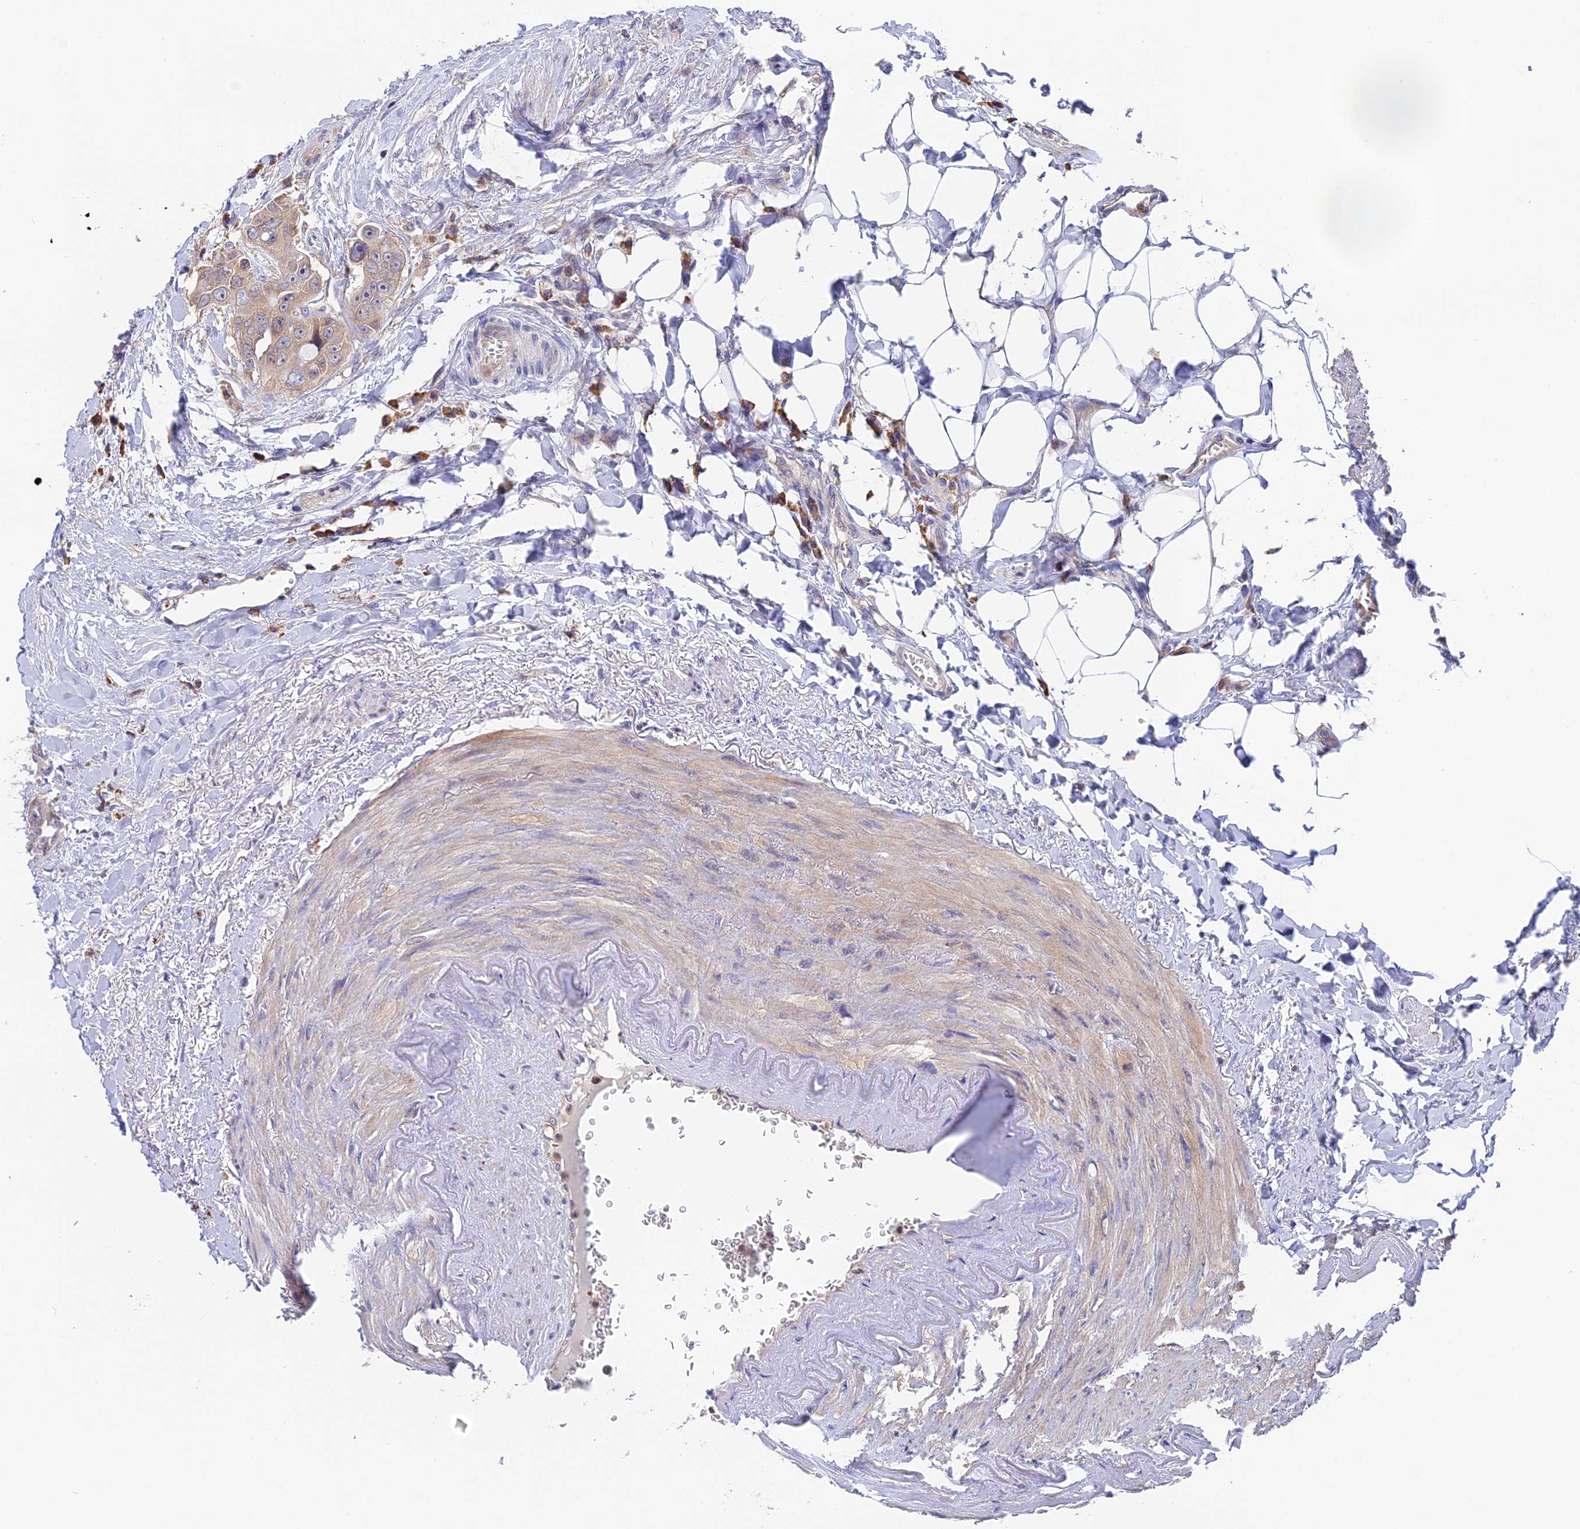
{"staining": {"intensity": "negative", "quantity": "none", "location": "none"}, "tissue": "colorectal cancer", "cell_type": "Tumor cells", "image_type": "cancer", "snomed": [{"axis": "morphology", "description": "Adenocarcinoma, NOS"}, {"axis": "topography", "description": "Rectum"}], "caption": "DAB immunohistochemical staining of human colorectal cancer reveals no significant expression in tumor cells. (DAB immunohistochemistry, high magnification).", "gene": "IPO5", "patient": {"sex": "male", "age": 87}}